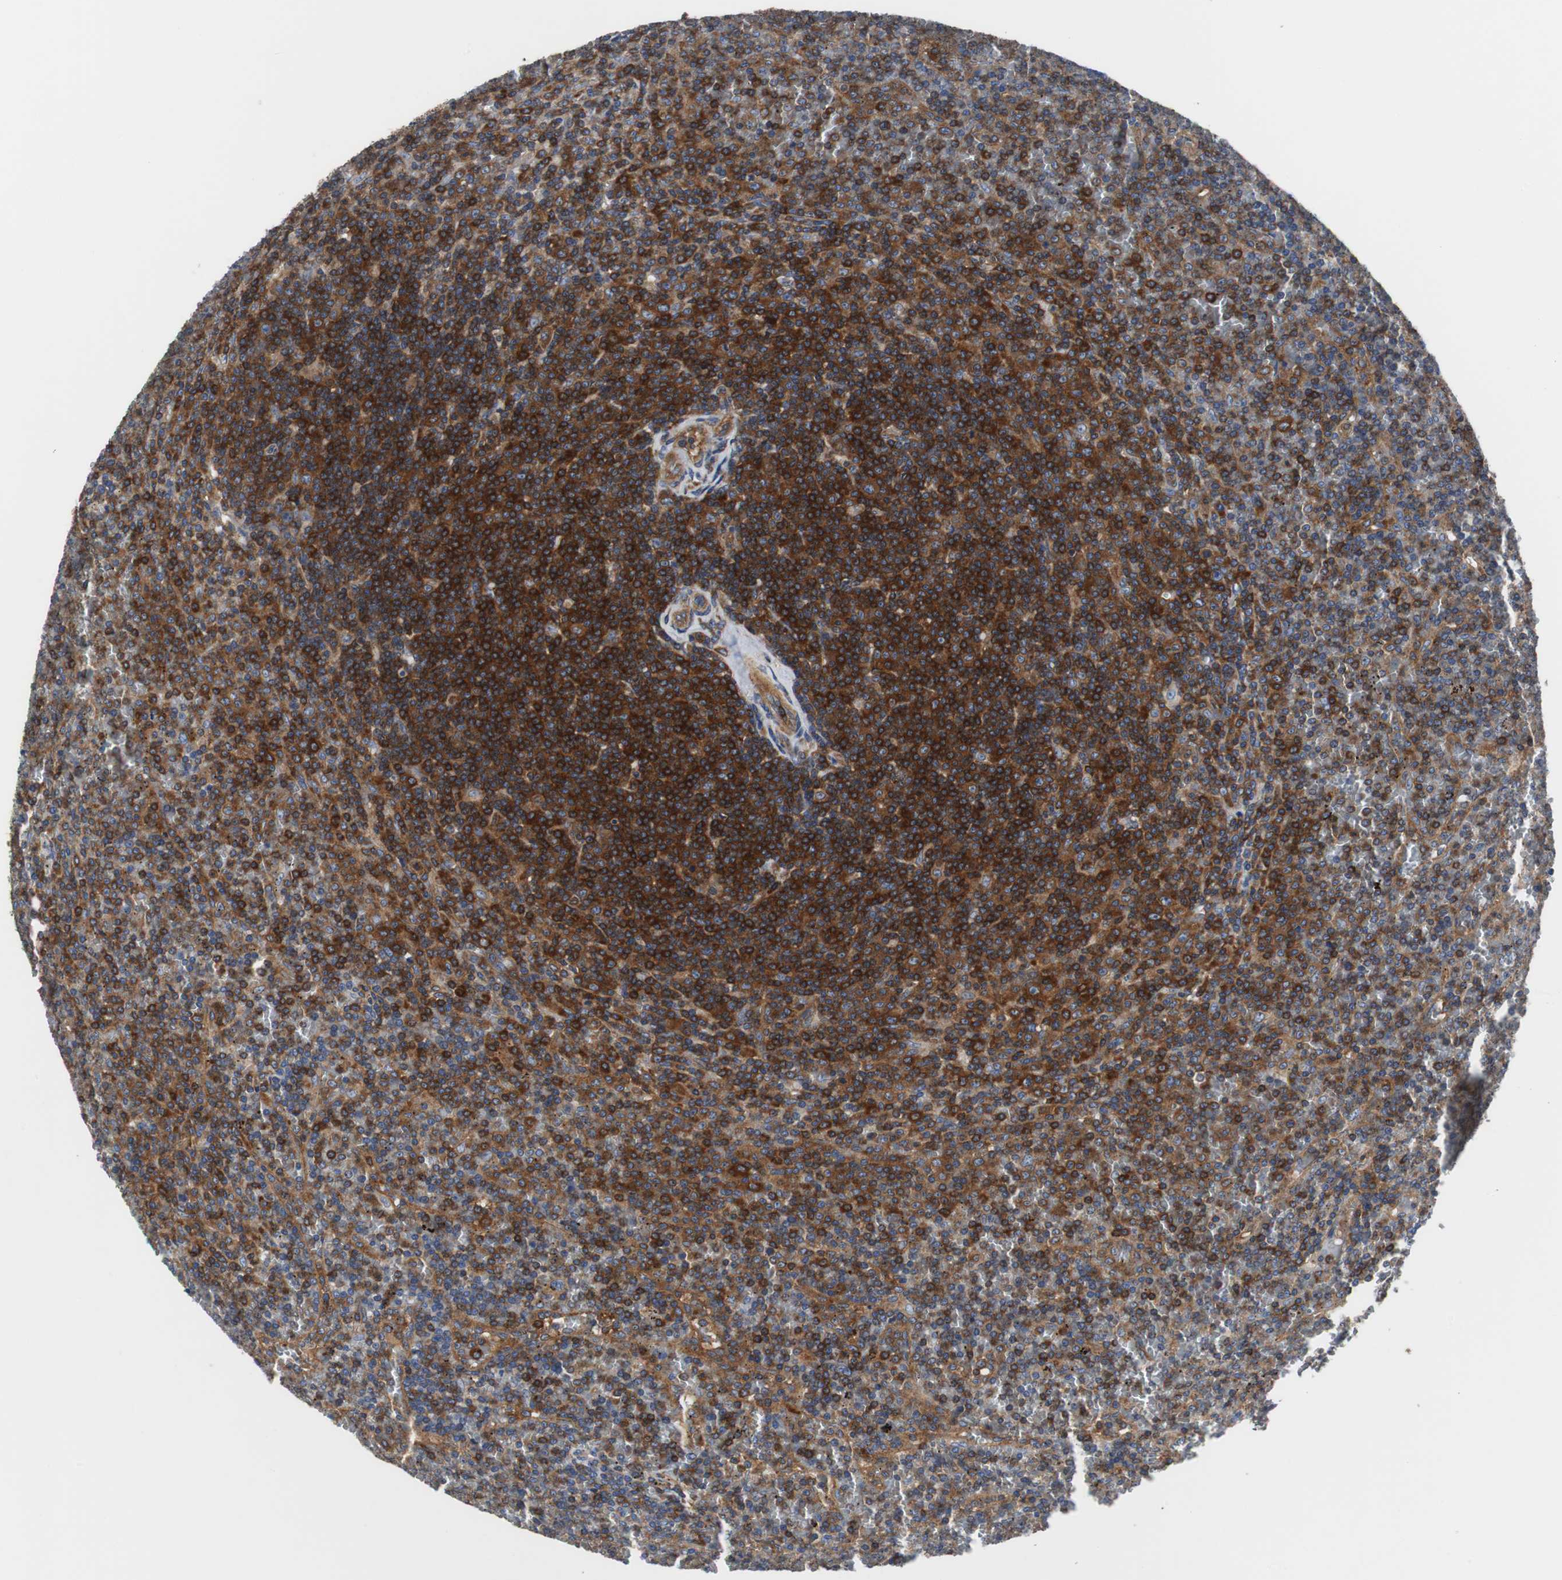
{"staining": {"intensity": "strong", "quantity": ">75%", "location": "cytoplasmic/membranous"}, "tissue": "lymphoma", "cell_type": "Tumor cells", "image_type": "cancer", "snomed": [{"axis": "morphology", "description": "Malignant lymphoma, non-Hodgkin's type, Low grade"}, {"axis": "topography", "description": "Spleen"}], "caption": "This is an image of immunohistochemistry staining of malignant lymphoma, non-Hodgkin's type (low-grade), which shows strong staining in the cytoplasmic/membranous of tumor cells.", "gene": "BRAF", "patient": {"sex": "female", "age": 19}}